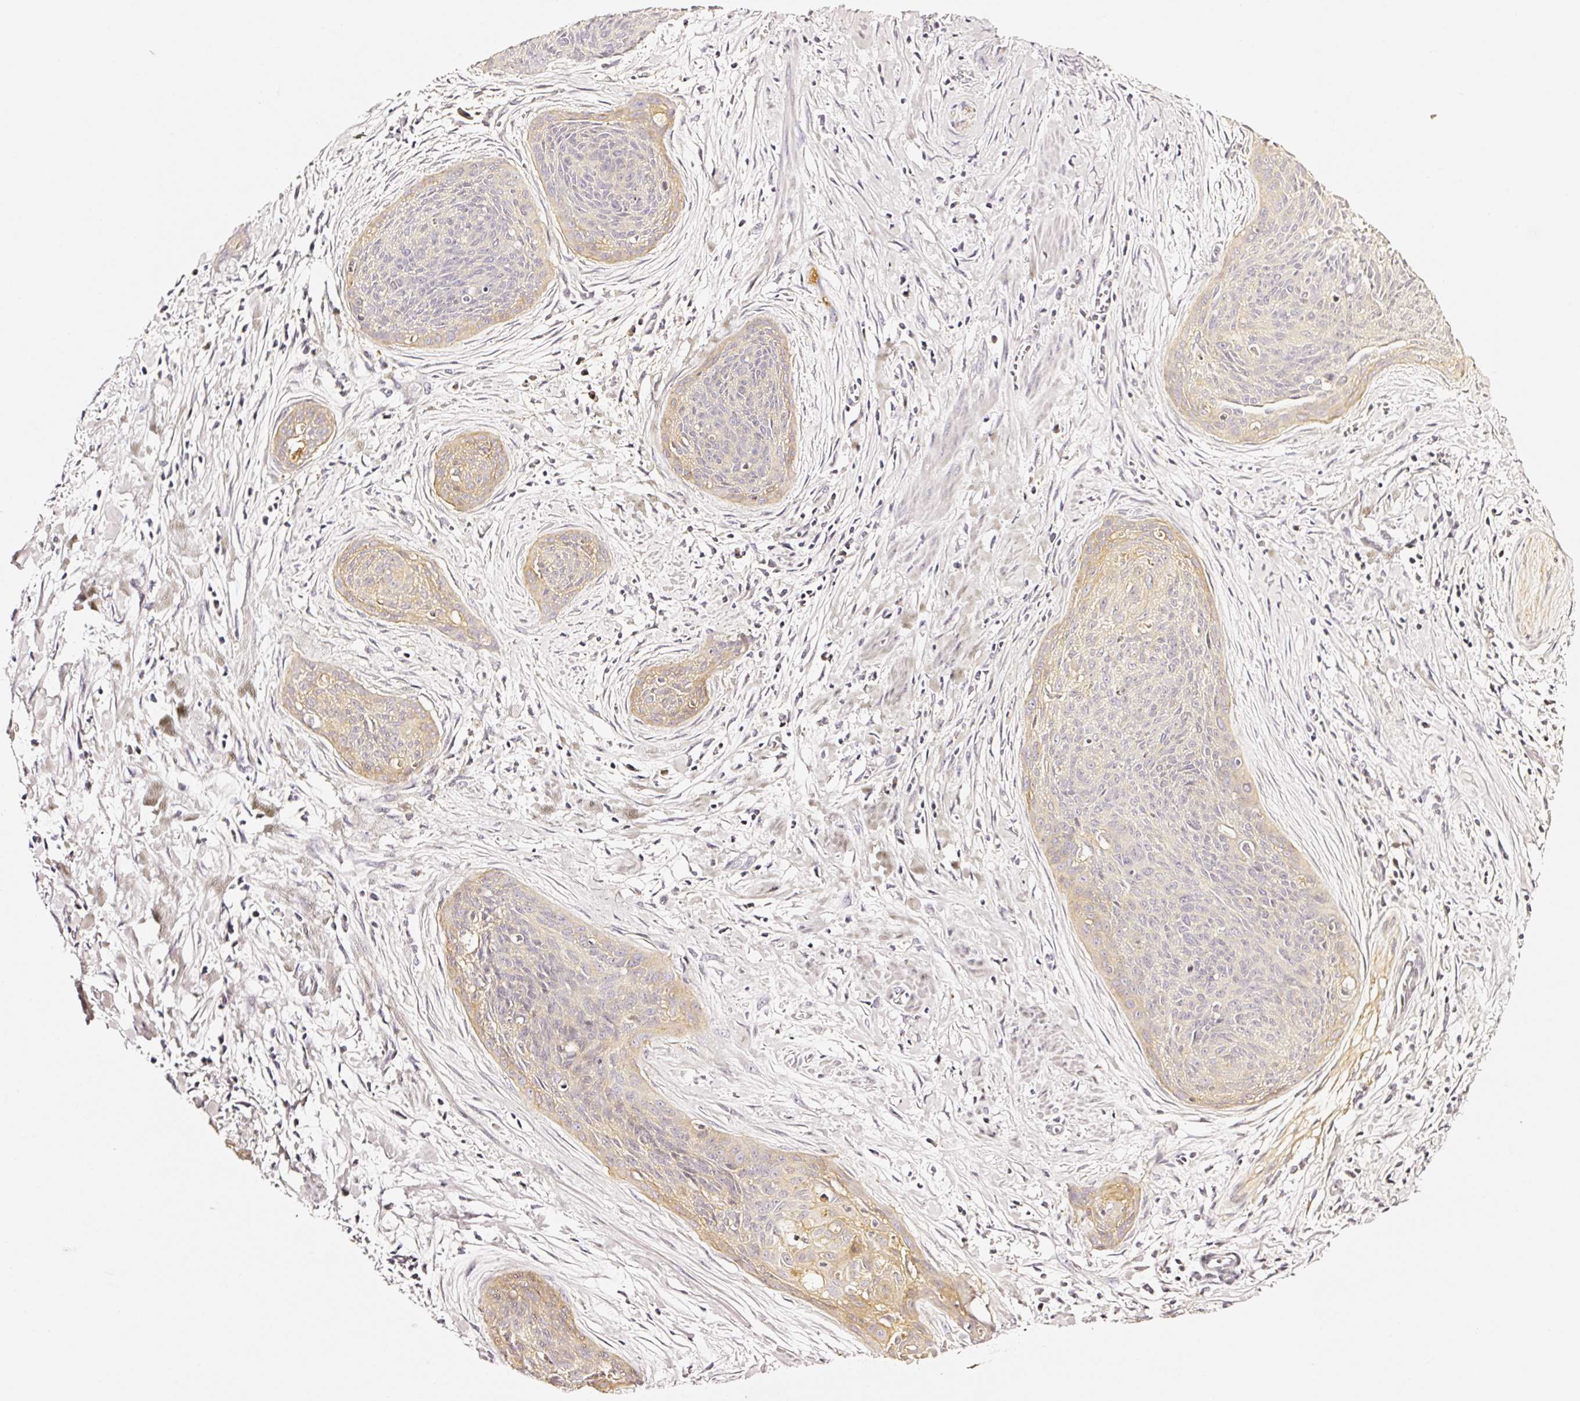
{"staining": {"intensity": "weak", "quantity": "25%-75%", "location": "cytoplasmic/membranous"}, "tissue": "cervical cancer", "cell_type": "Tumor cells", "image_type": "cancer", "snomed": [{"axis": "morphology", "description": "Squamous cell carcinoma, NOS"}, {"axis": "topography", "description": "Cervix"}], "caption": "Human cervical cancer stained for a protein (brown) shows weak cytoplasmic/membranous positive positivity in about 25%-75% of tumor cells.", "gene": "CD47", "patient": {"sex": "female", "age": 55}}